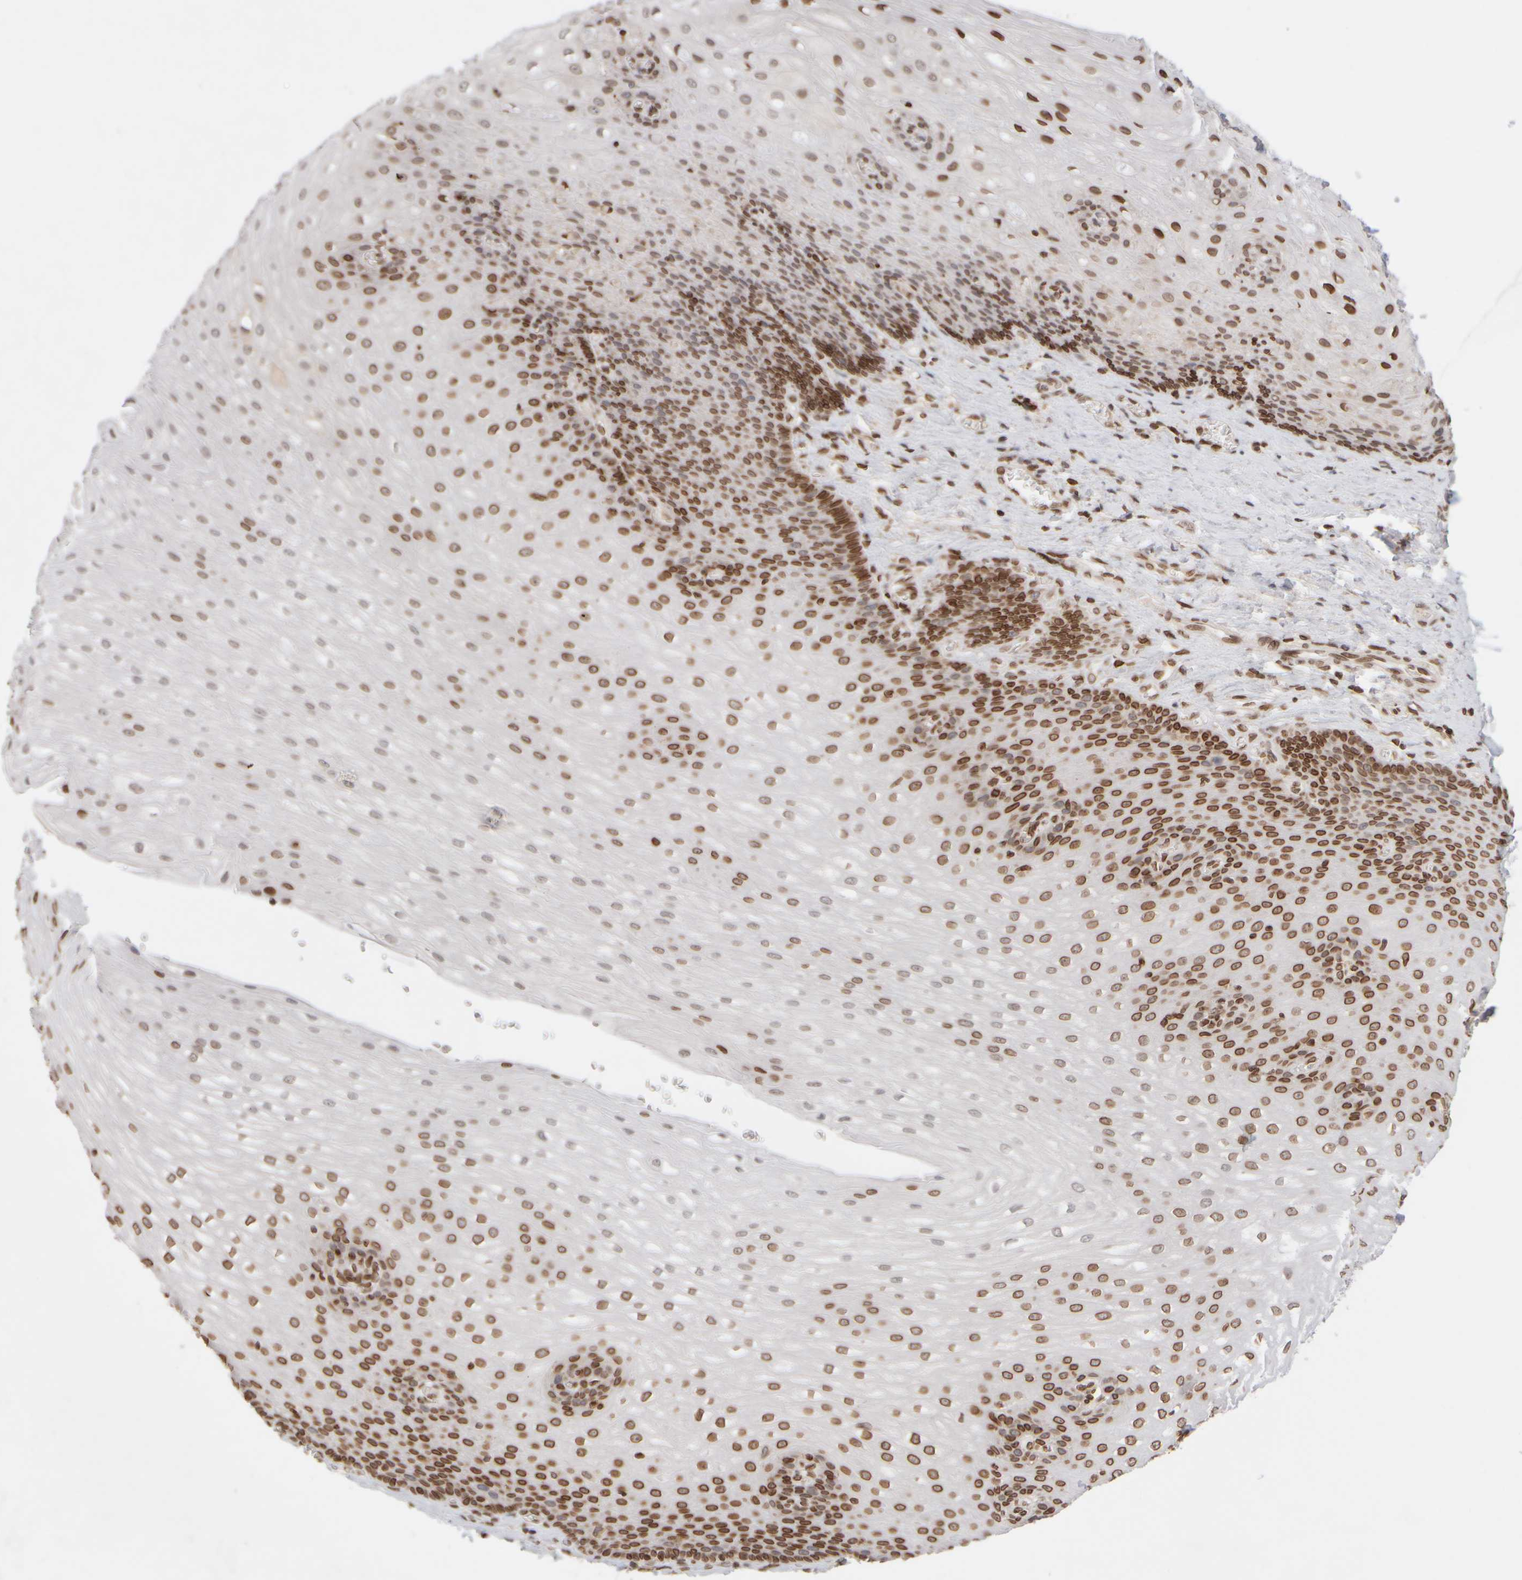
{"staining": {"intensity": "strong", "quantity": ">75%", "location": "cytoplasmic/membranous,nuclear"}, "tissue": "esophagus", "cell_type": "Squamous epithelial cells", "image_type": "normal", "snomed": [{"axis": "morphology", "description": "Normal tissue, NOS"}, {"axis": "topography", "description": "Esophagus"}], "caption": "Normal esophagus demonstrates strong cytoplasmic/membranous,nuclear expression in approximately >75% of squamous epithelial cells, visualized by immunohistochemistry. (brown staining indicates protein expression, while blue staining denotes nuclei).", "gene": "ZC3HC1", "patient": {"sex": "male", "age": 48}}